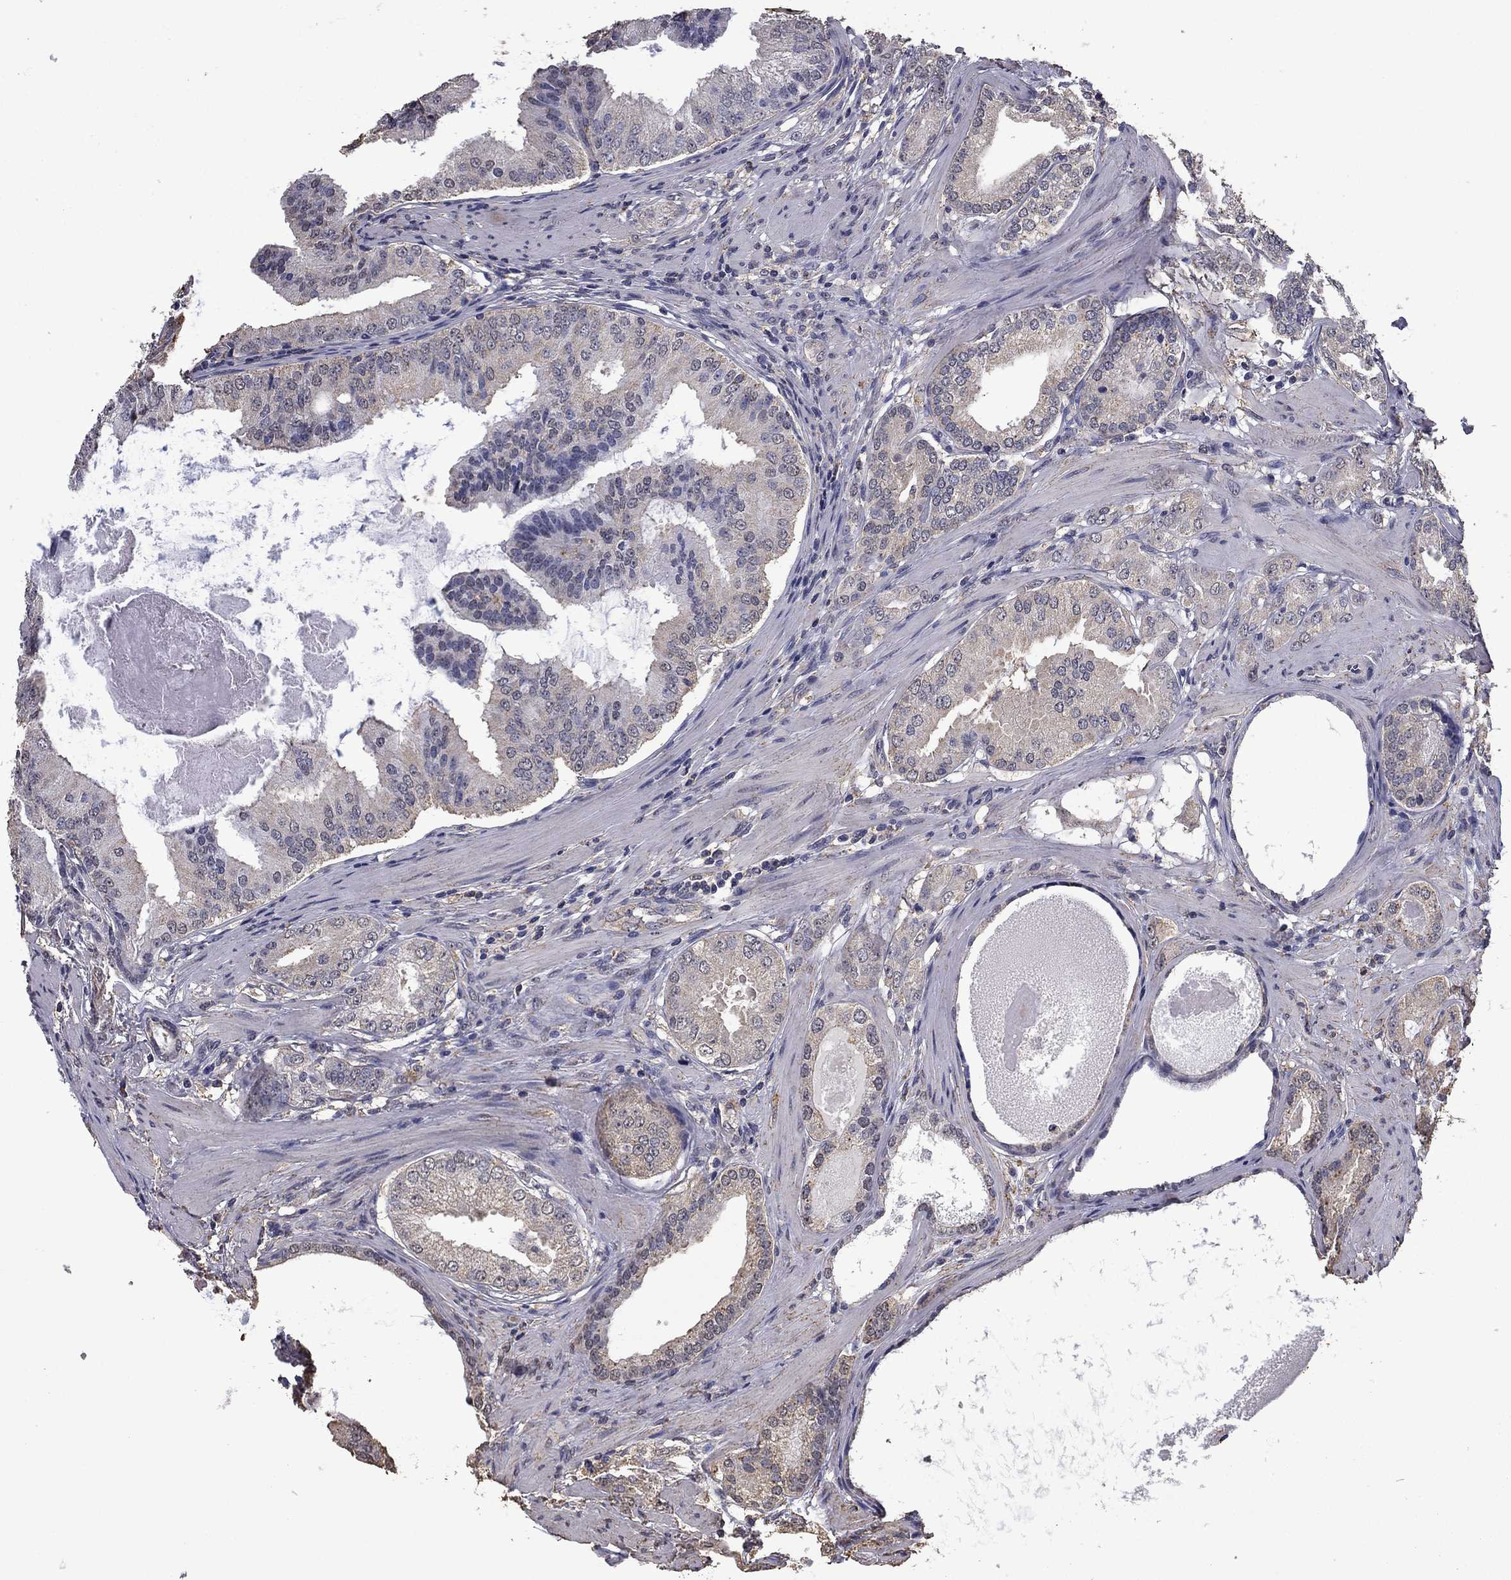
{"staining": {"intensity": "negative", "quantity": "none", "location": "none"}, "tissue": "prostate cancer", "cell_type": "Tumor cells", "image_type": "cancer", "snomed": [{"axis": "morphology", "description": "Adenocarcinoma, High grade"}, {"axis": "topography", "description": "Prostate and seminal vesicle, NOS"}], "caption": "Immunohistochemical staining of human high-grade adenocarcinoma (prostate) reveals no significant expression in tumor cells. (Immunohistochemistry, brightfield microscopy, high magnification).", "gene": "MFAP3L", "patient": {"sex": "male", "age": 62}}